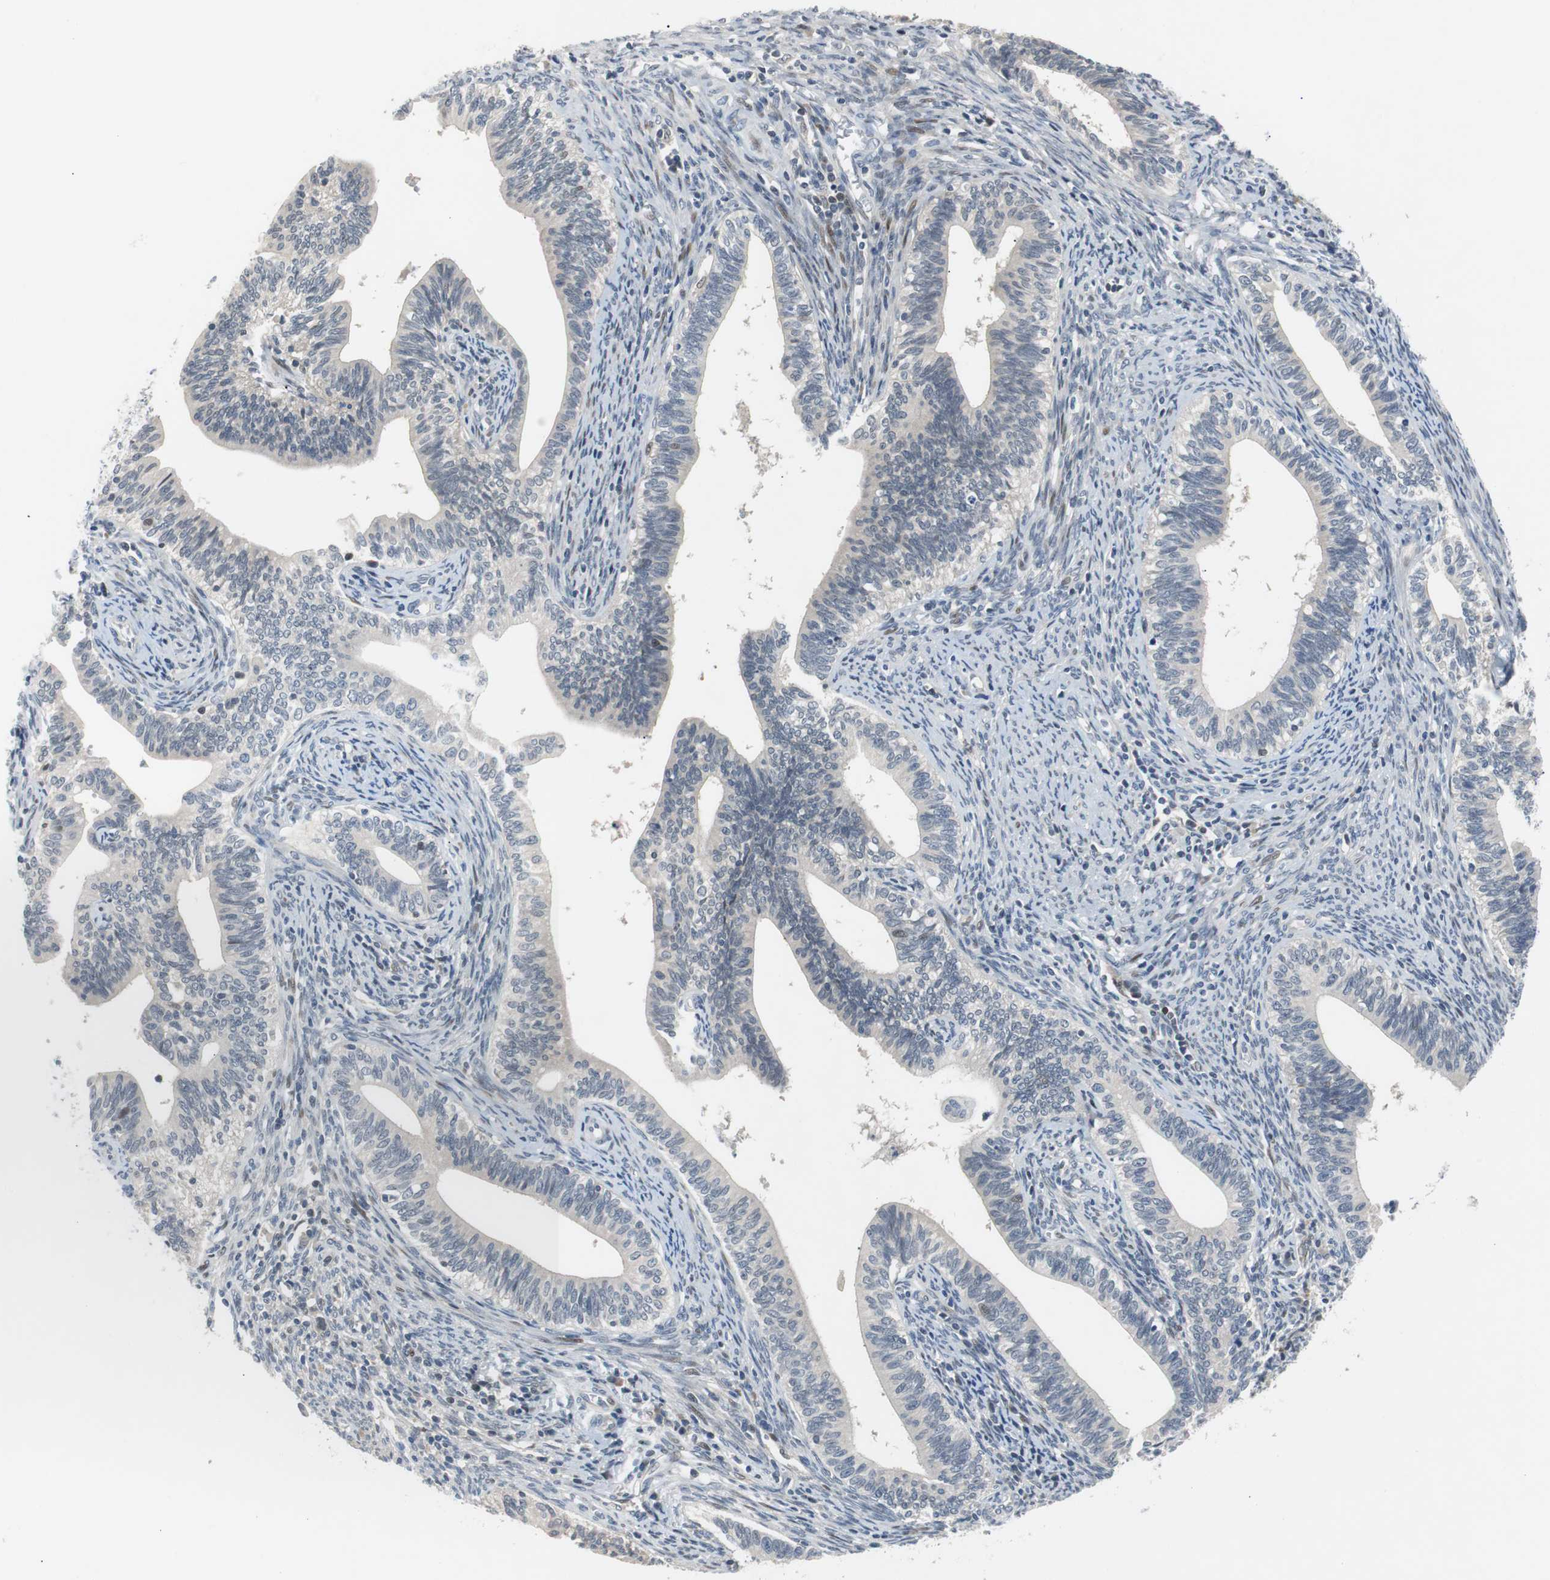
{"staining": {"intensity": "weak", "quantity": "<25%", "location": "cytoplasmic/membranous,nuclear"}, "tissue": "cervical cancer", "cell_type": "Tumor cells", "image_type": "cancer", "snomed": [{"axis": "morphology", "description": "Adenocarcinoma, NOS"}, {"axis": "topography", "description": "Cervix"}], "caption": "This is an immunohistochemistry photomicrograph of human cervical cancer (adenocarcinoma). There is no positivity in tumor cells.", "gene": "MAP2K4", "patient": {"sex": "female", "age": 44}}